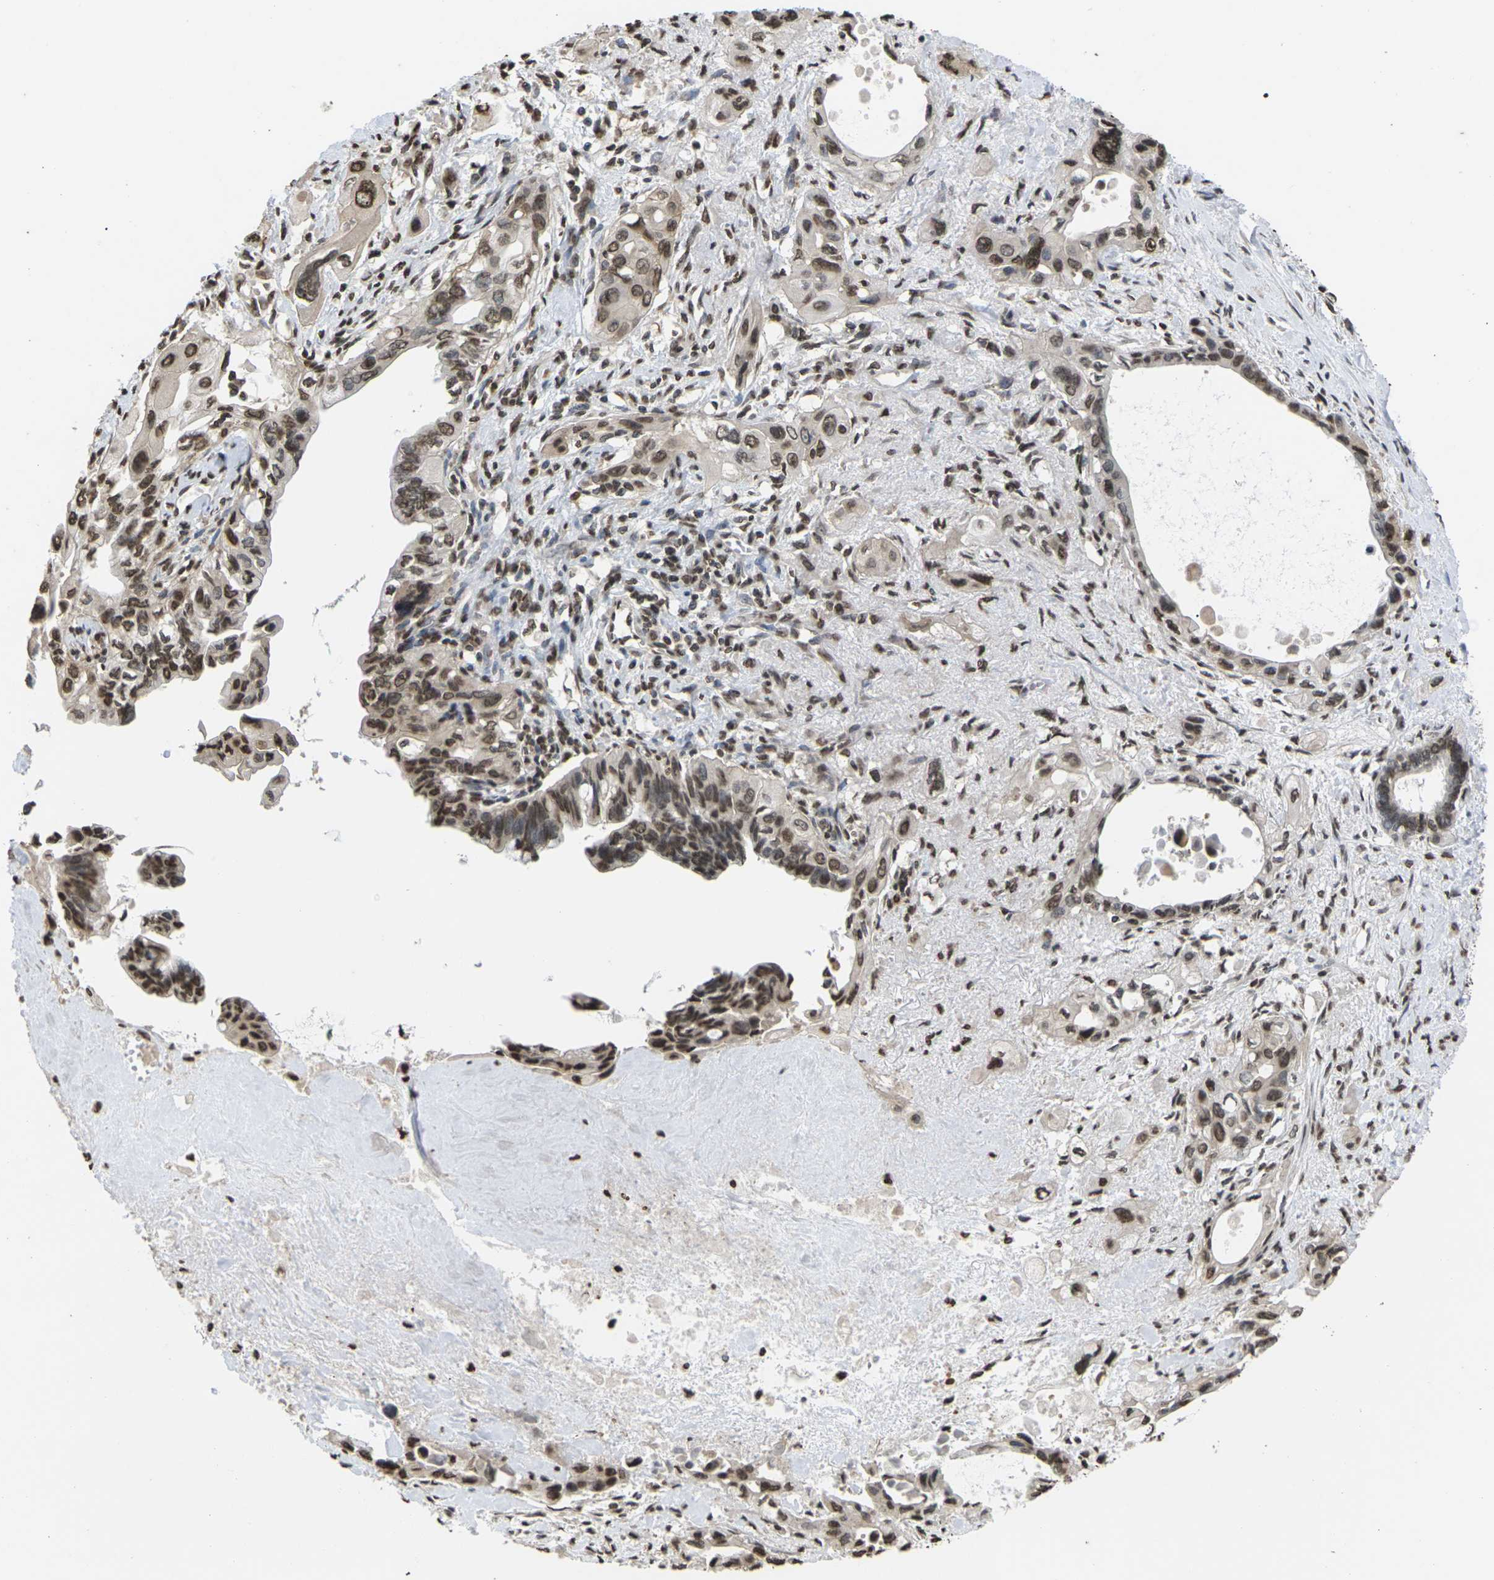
{"staining": {"intensity": "moderate", "quantity": ">75%", "location": "nuclear"}, "tissue": "pancreatic cancer", "cell_type": "Tumor cells", "image_type": "cancer", "snomed": [{"axis": "morphology", "description": "Adenocarcinoma, NOS"}, {"axis": "topography", "description": "Pancreas"}], "caption": "Immunohistochemical staining of human pancreatic adenocarcinoma shows moderate nuclear protein positivity in about >75% of tumor cells. The staining was performed using DAB (3,3'-diaminobenzidine), with brown indicating positive protein expression. Nuclei are stained blue with hematoxylin.", "gene": "EMSY", "patient": {"sex": "male", "age": 73}}